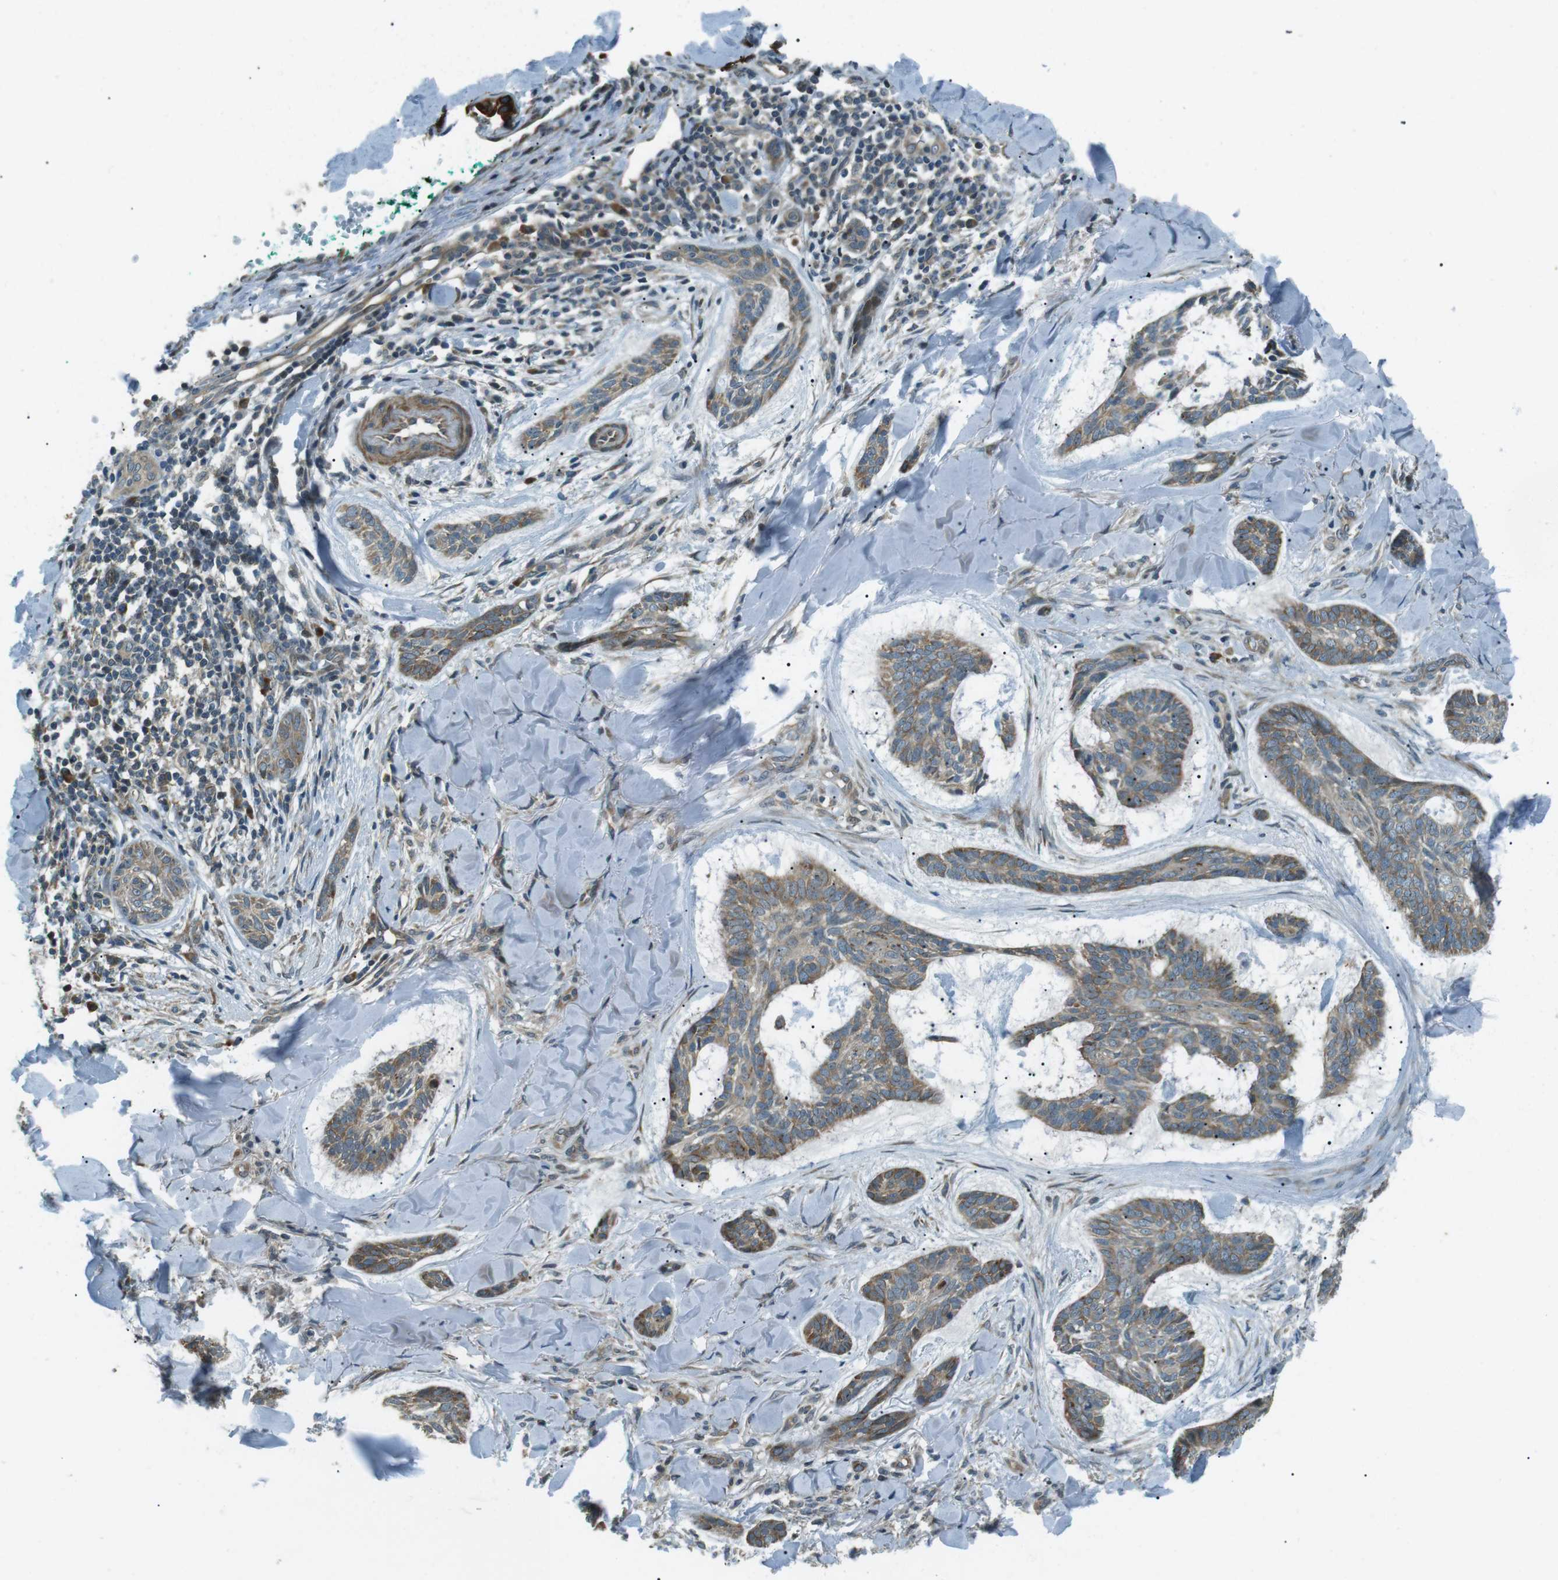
{"staining": {"intensity": "moderate", "quantity": ">75%", "location": "cytoplasmic/membranous"}, "tissue": "skin cancer", "cell_type": "Tumor cells", "image_type": "cancer", "snomed": [{"axis": "morphology", "description": "Basal cell carcinoma"}, {"axis": "topography", "description": "Skin"}], "caption": "A histopathology image of skin cancer stained for a protein displays moderate cytoplasmic/membranous brown staining in tumor cells. The protein is stained brown, and the nuclei are stained in blue (DAB (3,3'-diaminobenzidine) IHC with brightfield microscopy, high magnification).", "gene": "TMEM74", "patient": {"sex": "male", "age": 43}}